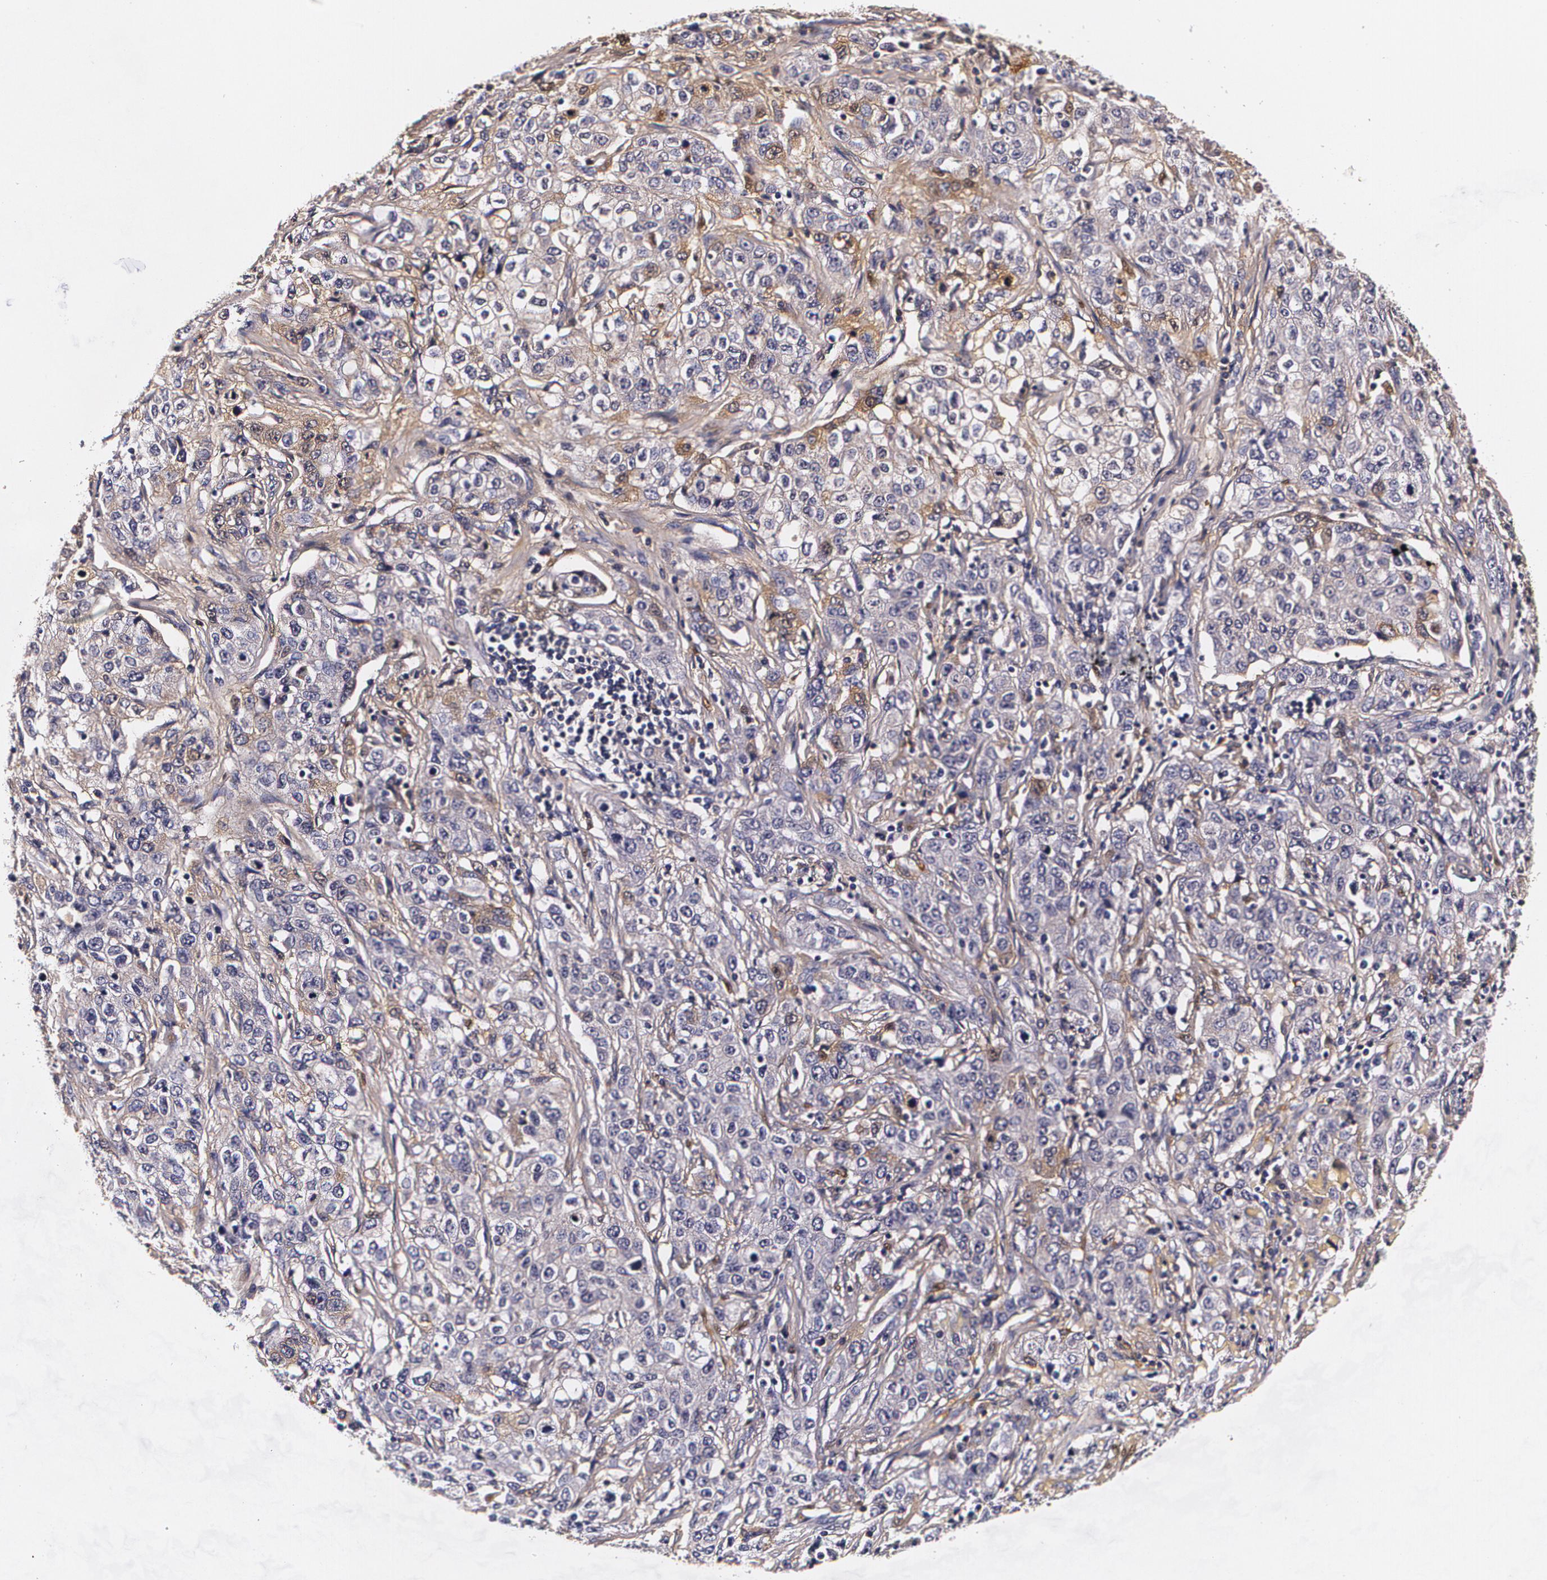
{"staining": {"intensity": "weak", "quantity": "<25%", "location": "cytoplasmic/membranous"}, "tissue": "stomach cancer", "cell_type": "Tumor cells", "image_type": "cancer", "snomed": [{"axis": "morphology", "description": "Adenocarcinoma, NOS"}, {"axis": "topography", "description": "Stomach"}], "caption": "The histopathology image demonstrates no significant staining in tumor cells of stomach adenocarcinoma.", "gene": "TTR", "patient": {"sex": "male", "age": 48}}